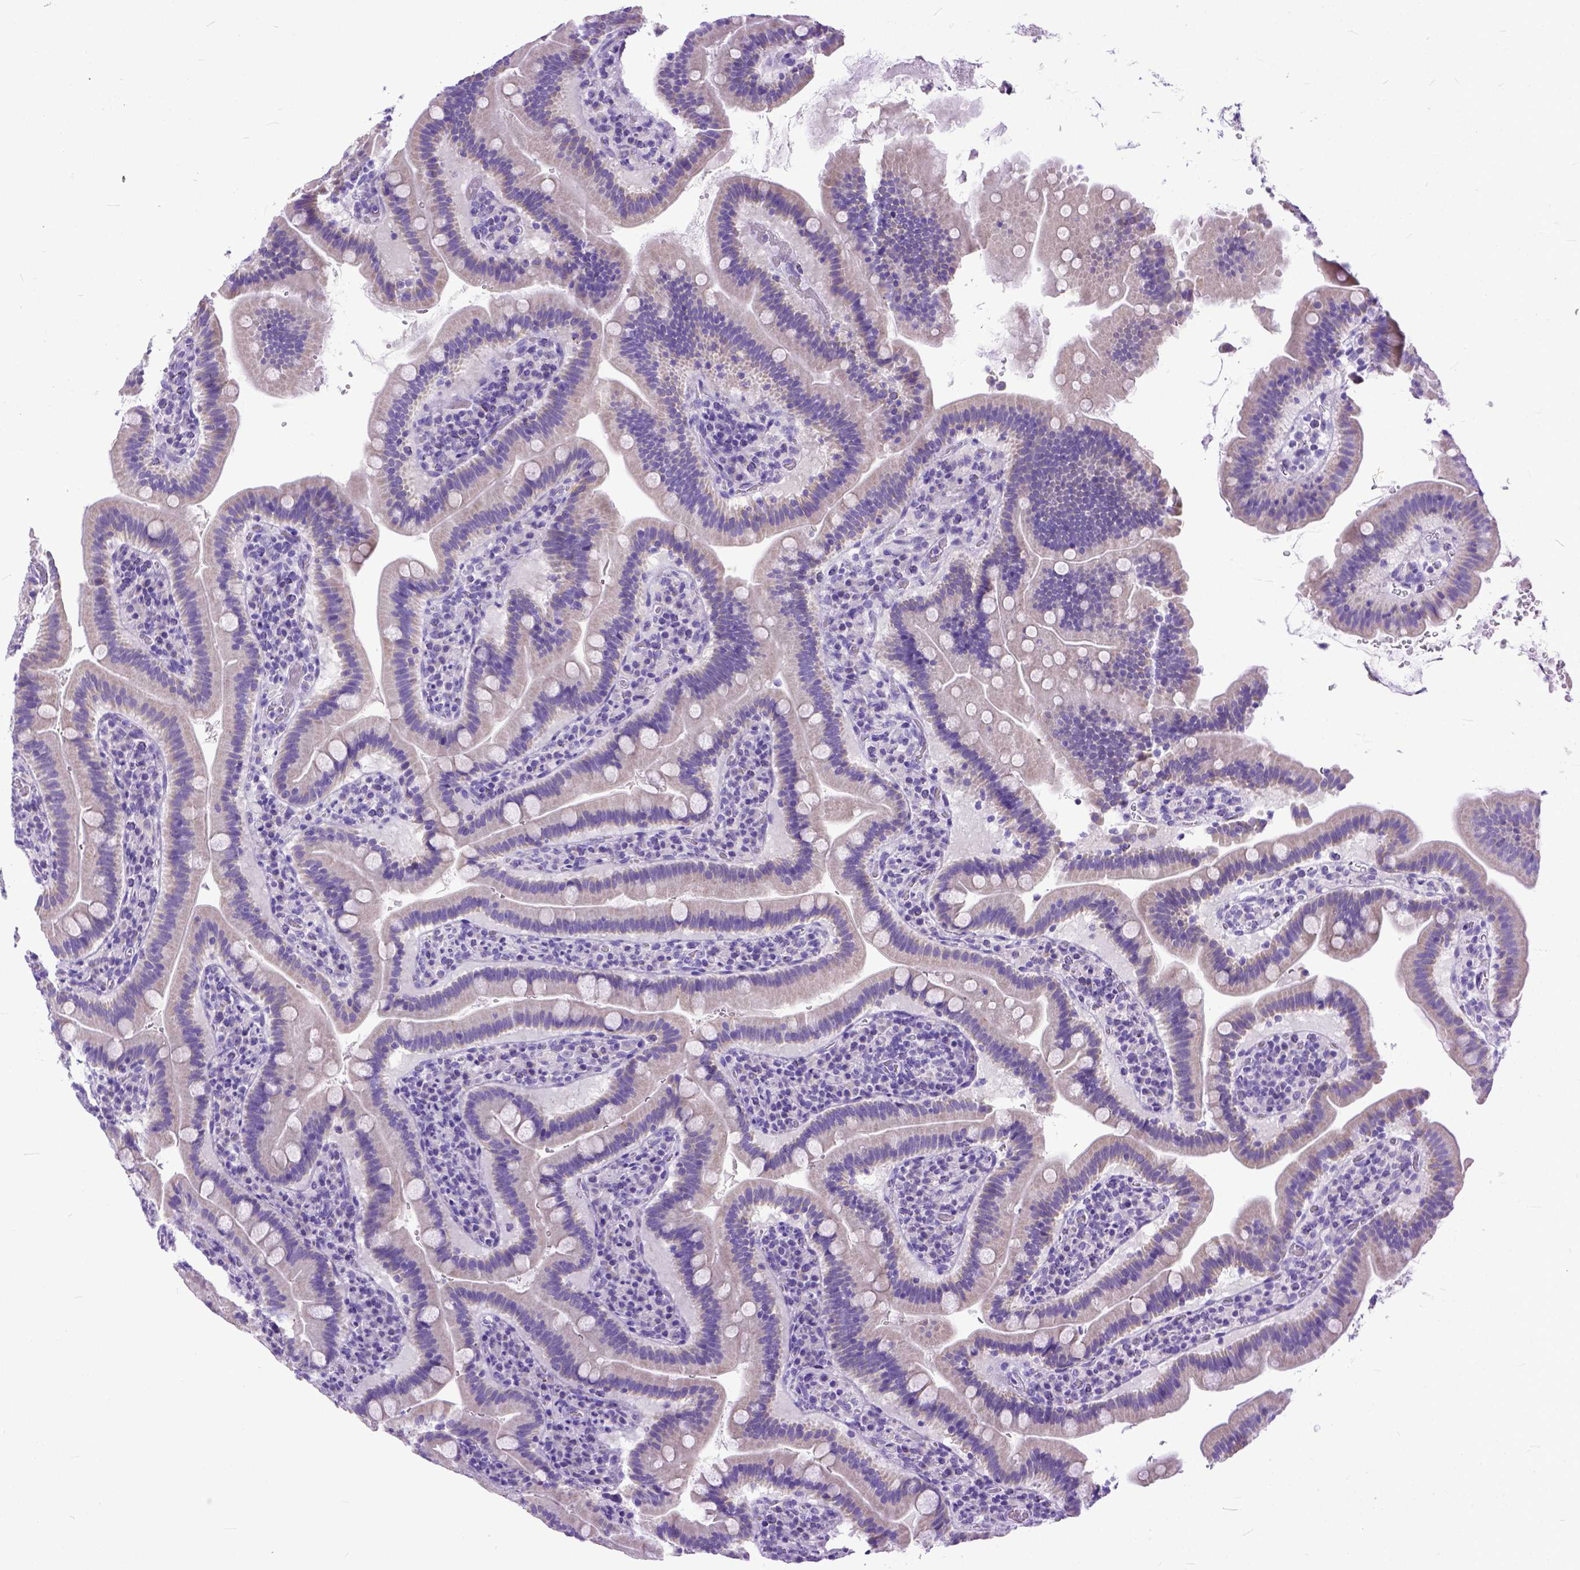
{"staining": {"intensity": "negative", "quantity": "none", "location": "none"}, "tissue": "small intestine", "cell_type": "Glandular cells", "image_type": "normal", "snomed": [{"axis": "morphology", "description": "Normal tissue, NOS"}, {"axis": "topography", "description": "Small intestine"}], "caption": "Immunohistochemical staining of benign human small intestine displays no significant expression in glandular cells. (DAB (3,3'-diaminobenzidine) immunohistochemistry visualized using brightfield microscopy, high magnification).", "gene": "PPL", "patient": {"sex": "male", "age": 26}}